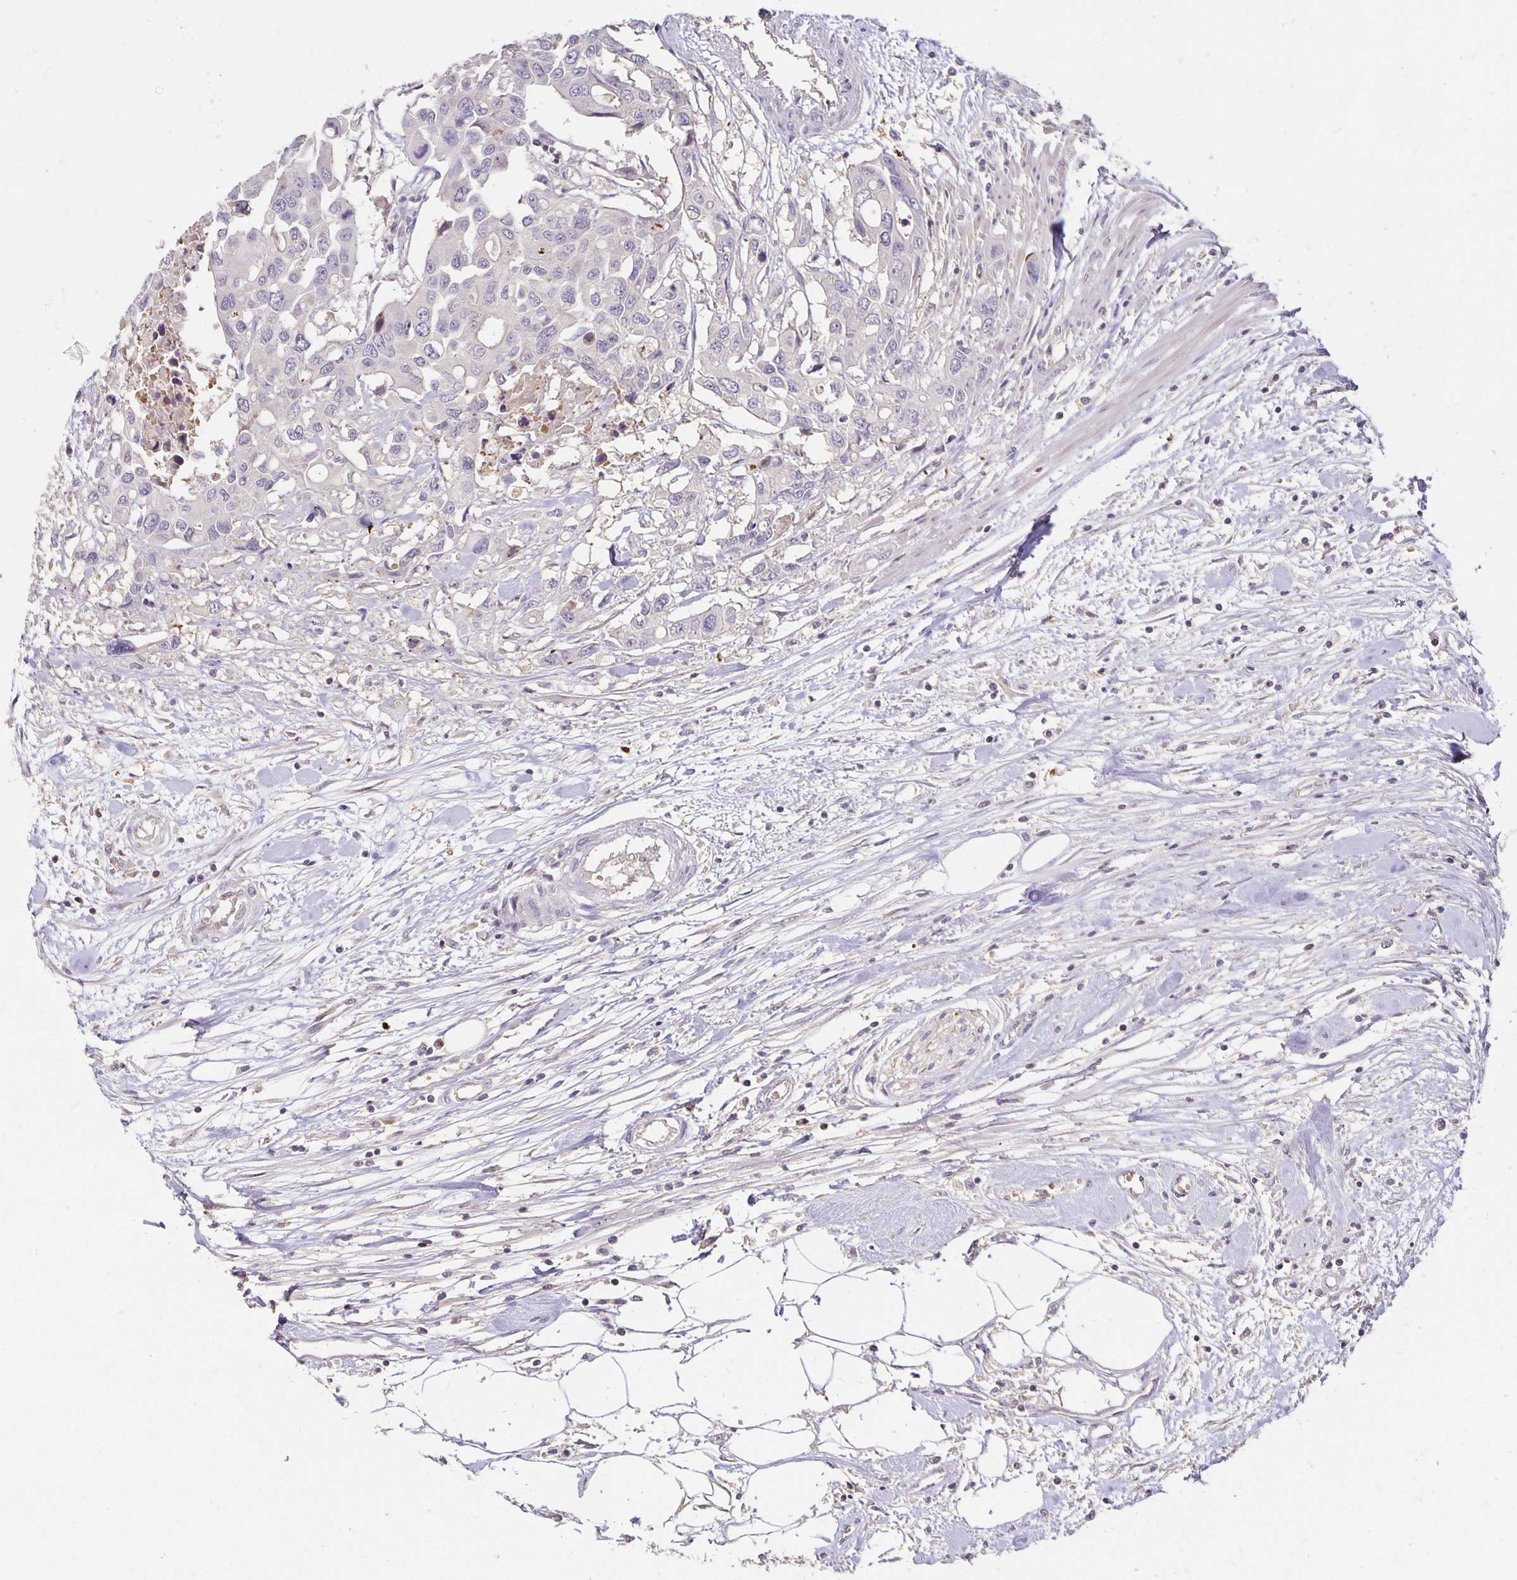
{"staining": {"intensity": "negative", "quantity": "none", "location": "none"}, "tissue": "colorectal cancer", "cell_type": "Tumor cells", "image_type": "cancer", "snomed": [{"axis": "morphology", "description": "Adenocarcinoma, NOS"}, {"axis": "topography", "description": "Colon"}], "caption": "The image displays no significant expression in tumor cells of colorectal cancer (adenocarcinoma).", "gene": "CST6", "patient": {"sex": "male", "age": 77}}